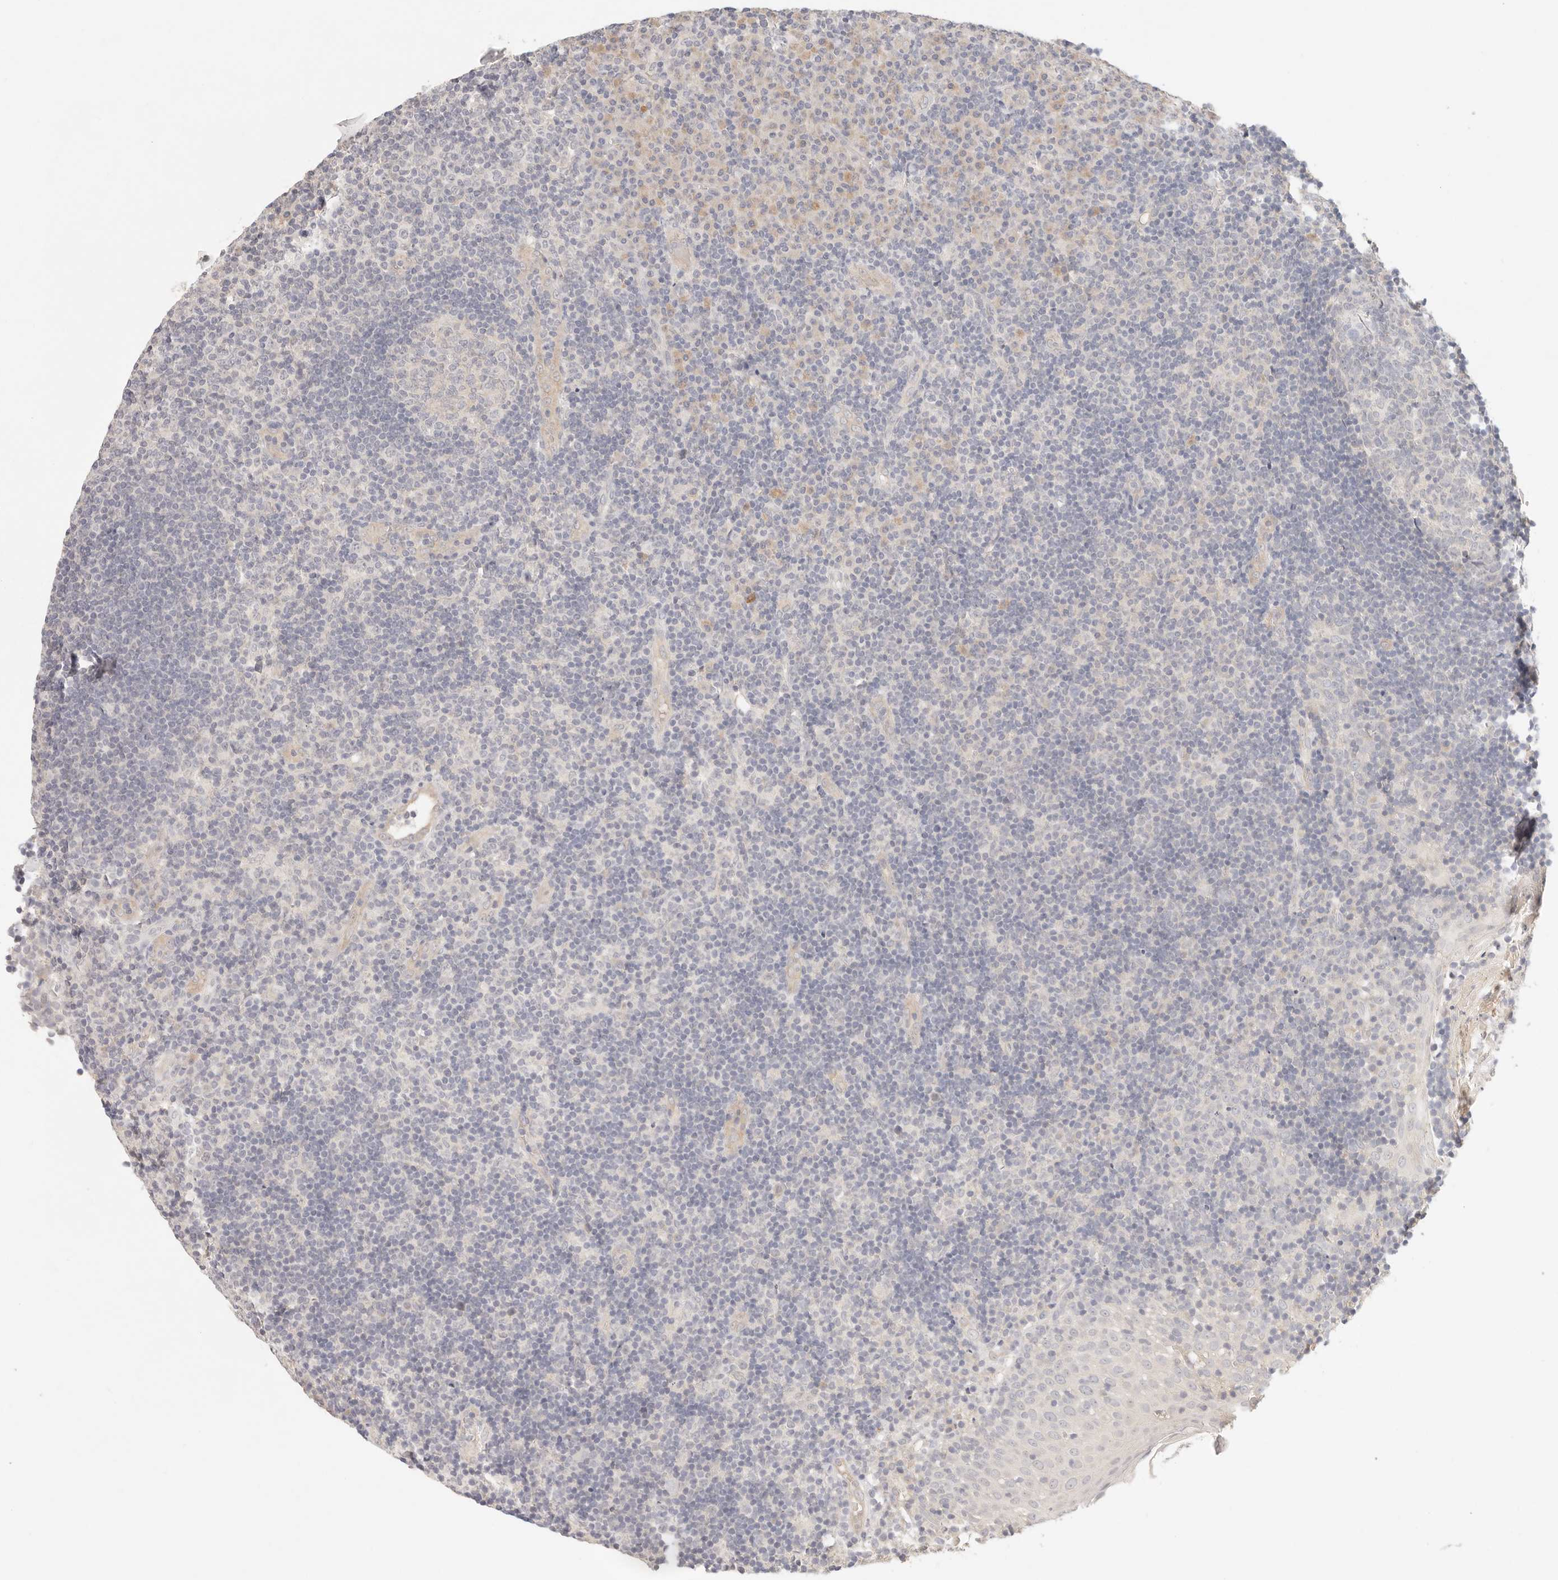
{"staining": {"intensity": "negative", "quantity": "none", "location": "none"}, "tissue": "tonsil", "cell_type": "Germinal center cells", "image_type": "normal", "snomed": [{"axis": "morphology", "description": "Normal tissue, NOS"}, {"axis": "topography", "description": "Tonsil"}], "caption": "This is an immunohistochemistry (IHC) micrograph of normal tonsil. There is no positivity in germinal center cells.", "gene": "SPHK1", "patient": {"sex": "female", "age": 40}}